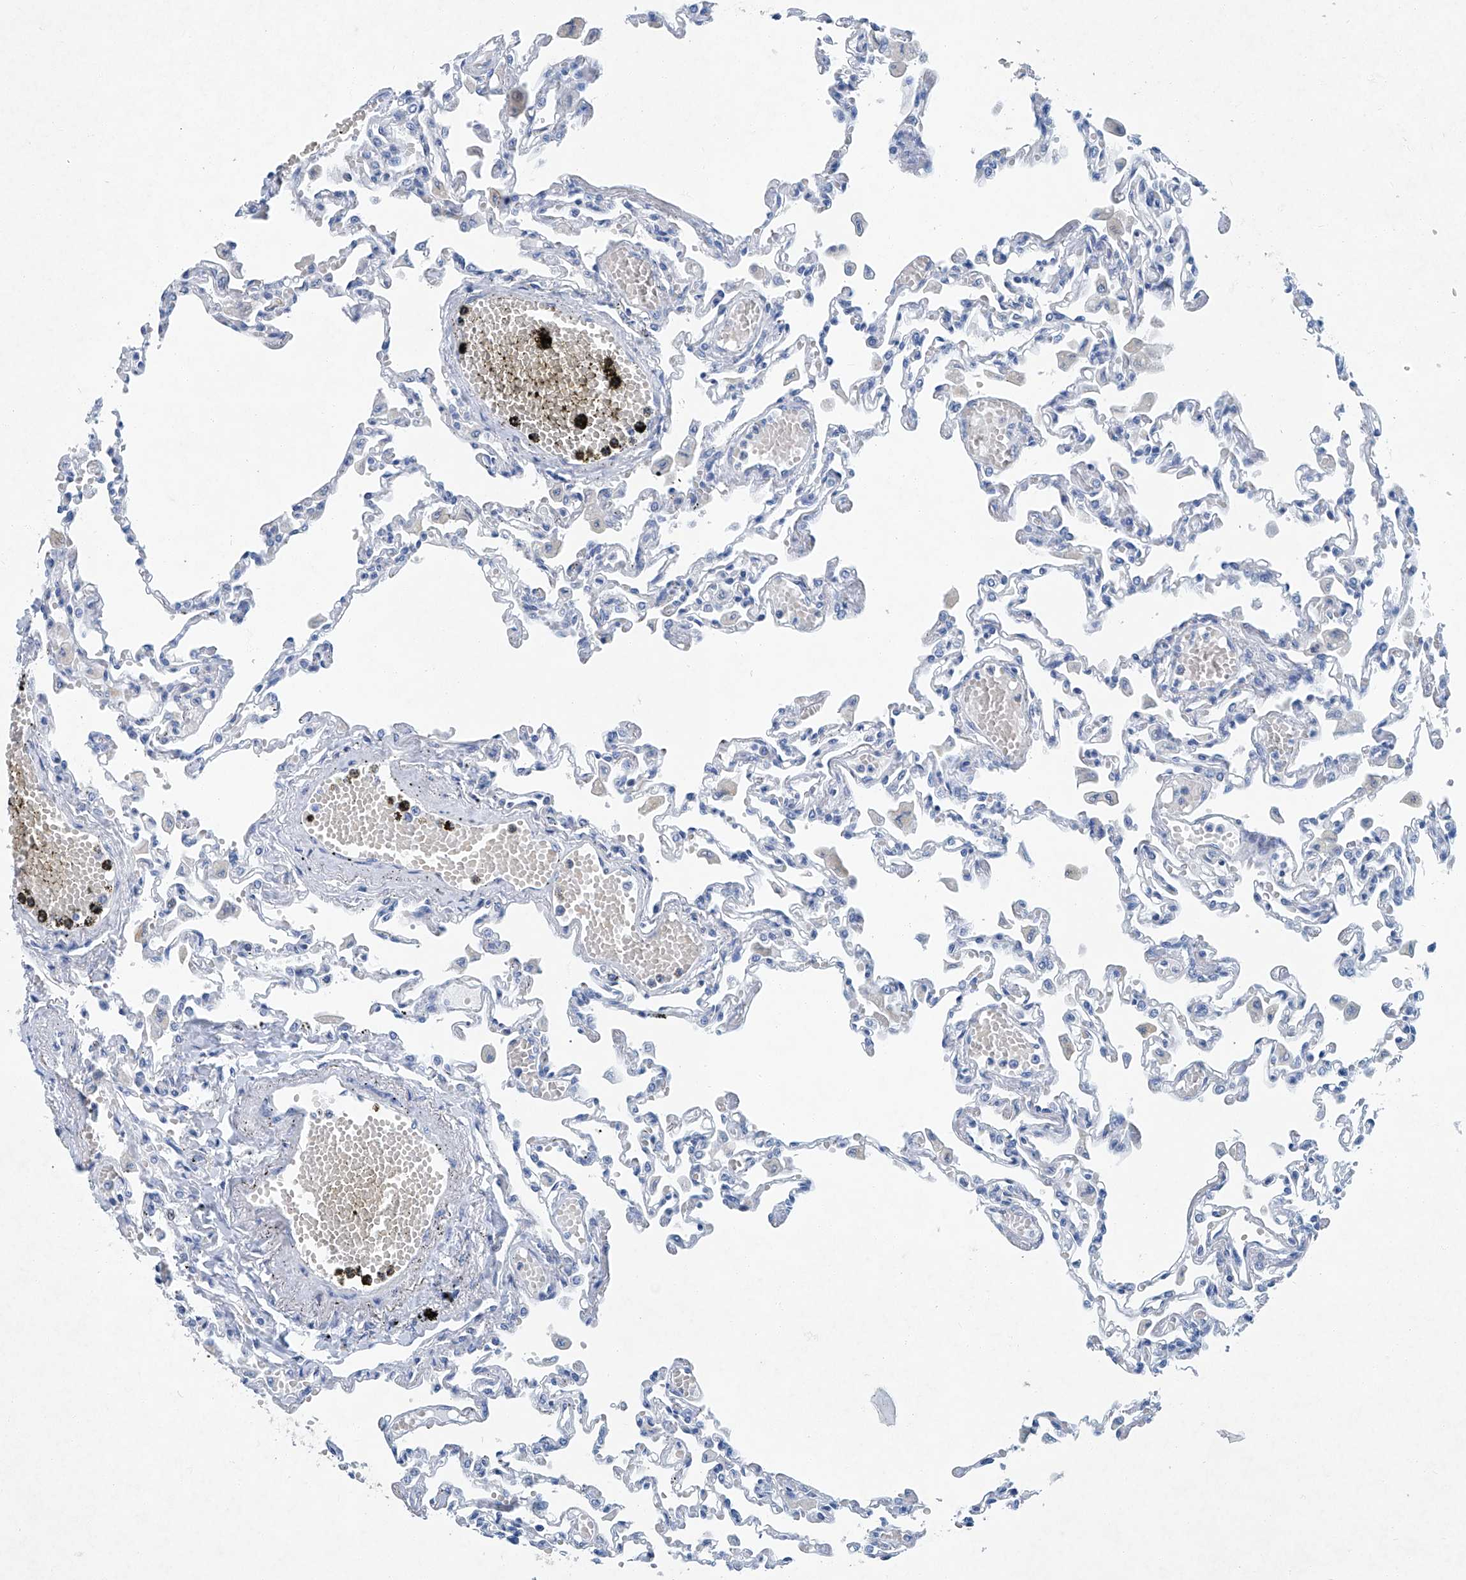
{"staining": {"intensity": "negative", "quantity": "none", "location": "none"}, "tissue": "lung", "cell_type": "Alveolar cells", "image_type": "normal", "snomed": [{"axis": "morphology", "description": "Normal tissue, NOS"}, {"axis": "topography", "description": "Bronchus"}, {"axis": "topography", "description": "Lung"}], "caption": "A high-resolution micrograph shows immunohistochemistry staining of normal lung, which exhibits no significant staining in alveolar cells. The staining was performed using DAB (3,3'-diaminobenzidine) to visualize the protein expression in brown, while the nuclei were stained in blue with hematoxylin (Magnification: 20x).", "gene": "CYP2A7", "patient": {"sex": "female", "age": 49}}